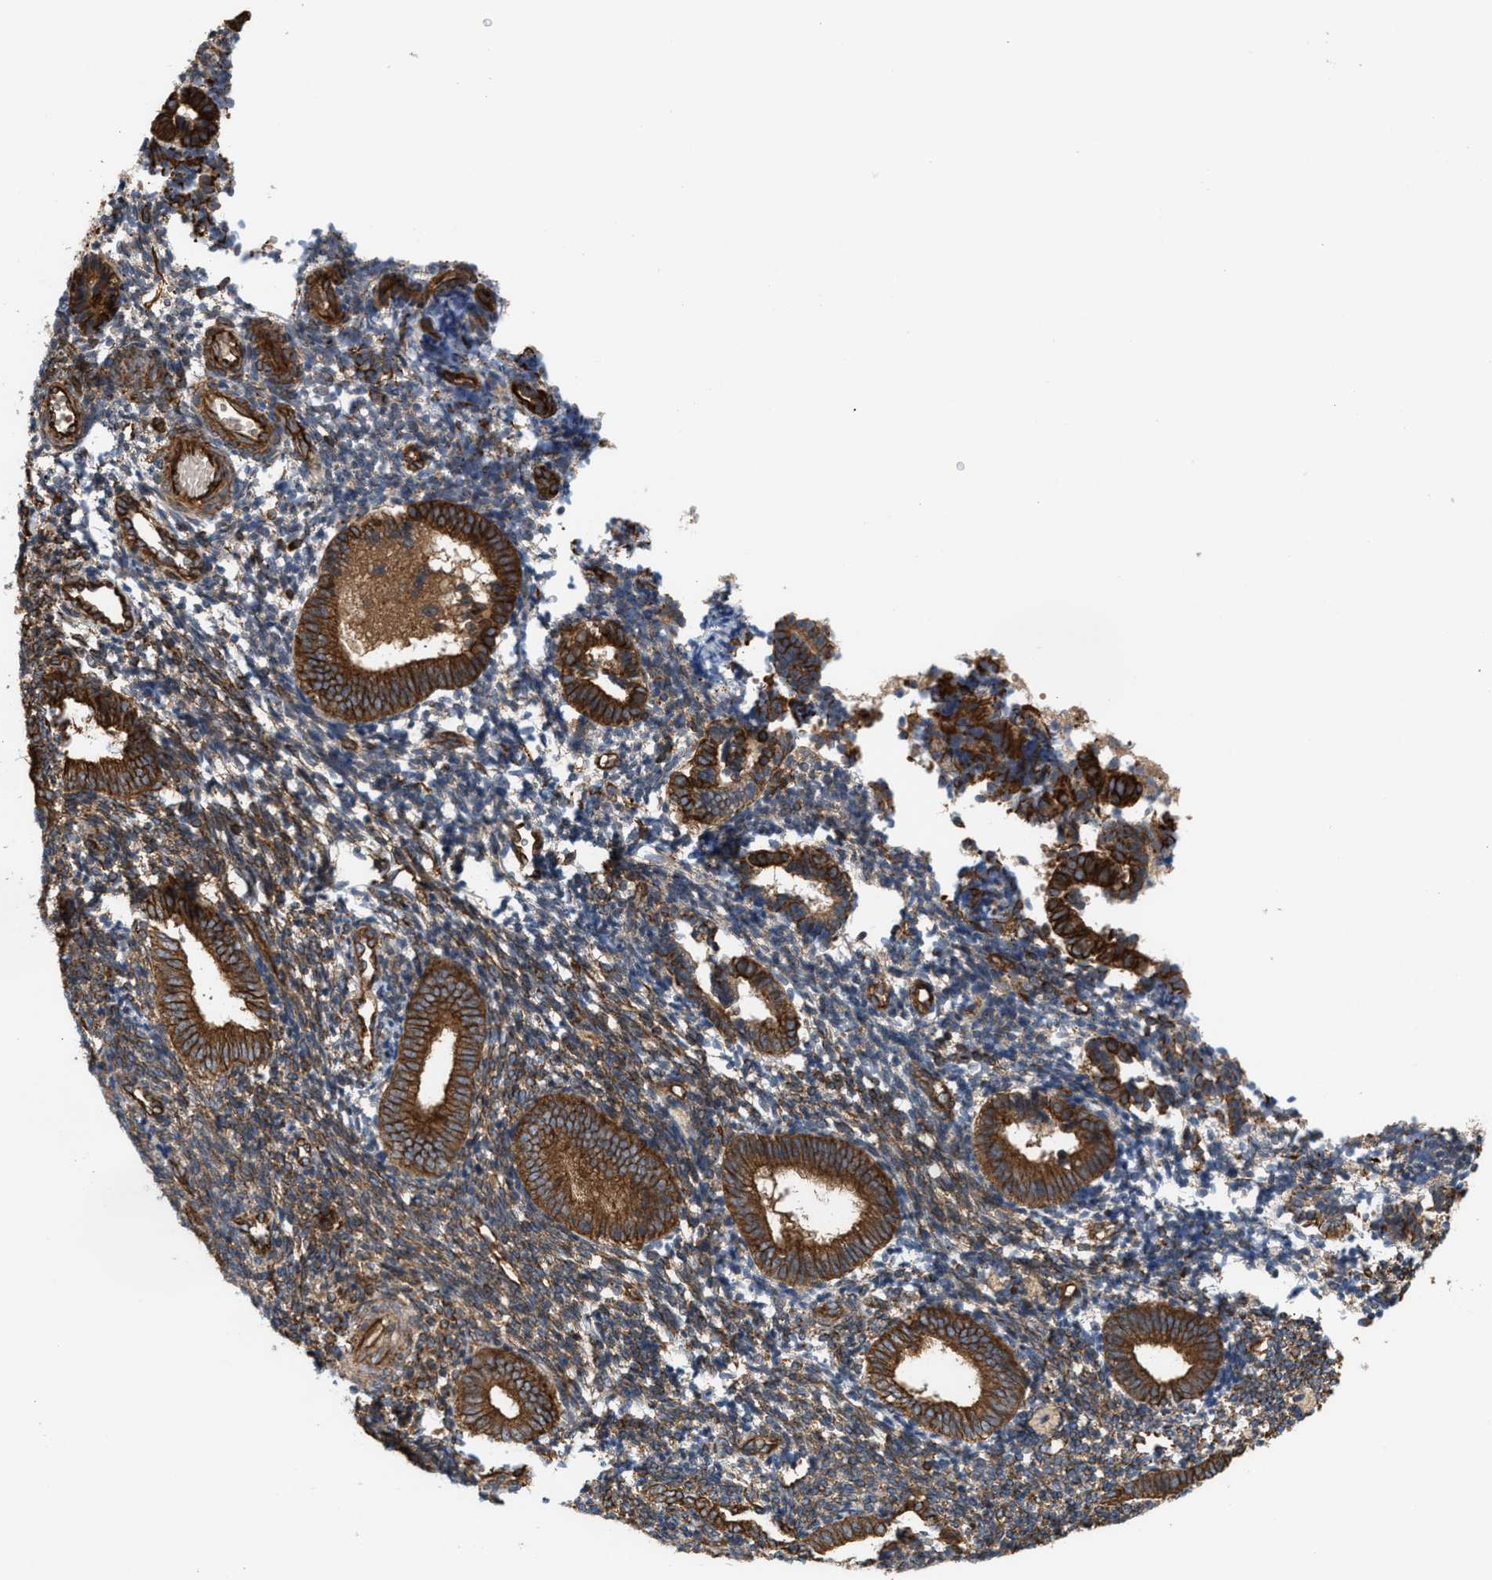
{"staining": {"intensity": "moderate", "quantity": ">75%", "location": "cytoplasmic/membranous"}, "tissue": "endometrium", "cell_type": "Cells in endometrial stroma", "image_type": "normal", "snomed": [{"axis": "morphology", "description": "Normal tissue, NOS"}, {"axis": "topography", "description": "Uterus"}, {"axis": "topography", "description": "Endometrium"}], "caption": "This histopathology image demonstrates IHC staining of unremarkable human endometrium, with medium moderate cytoplasmic/membranous expression in approximately >75% of cells in endometrial stroma.", "gene": "EPS15L1", "patient": {"sex": "female", "age": 33}}